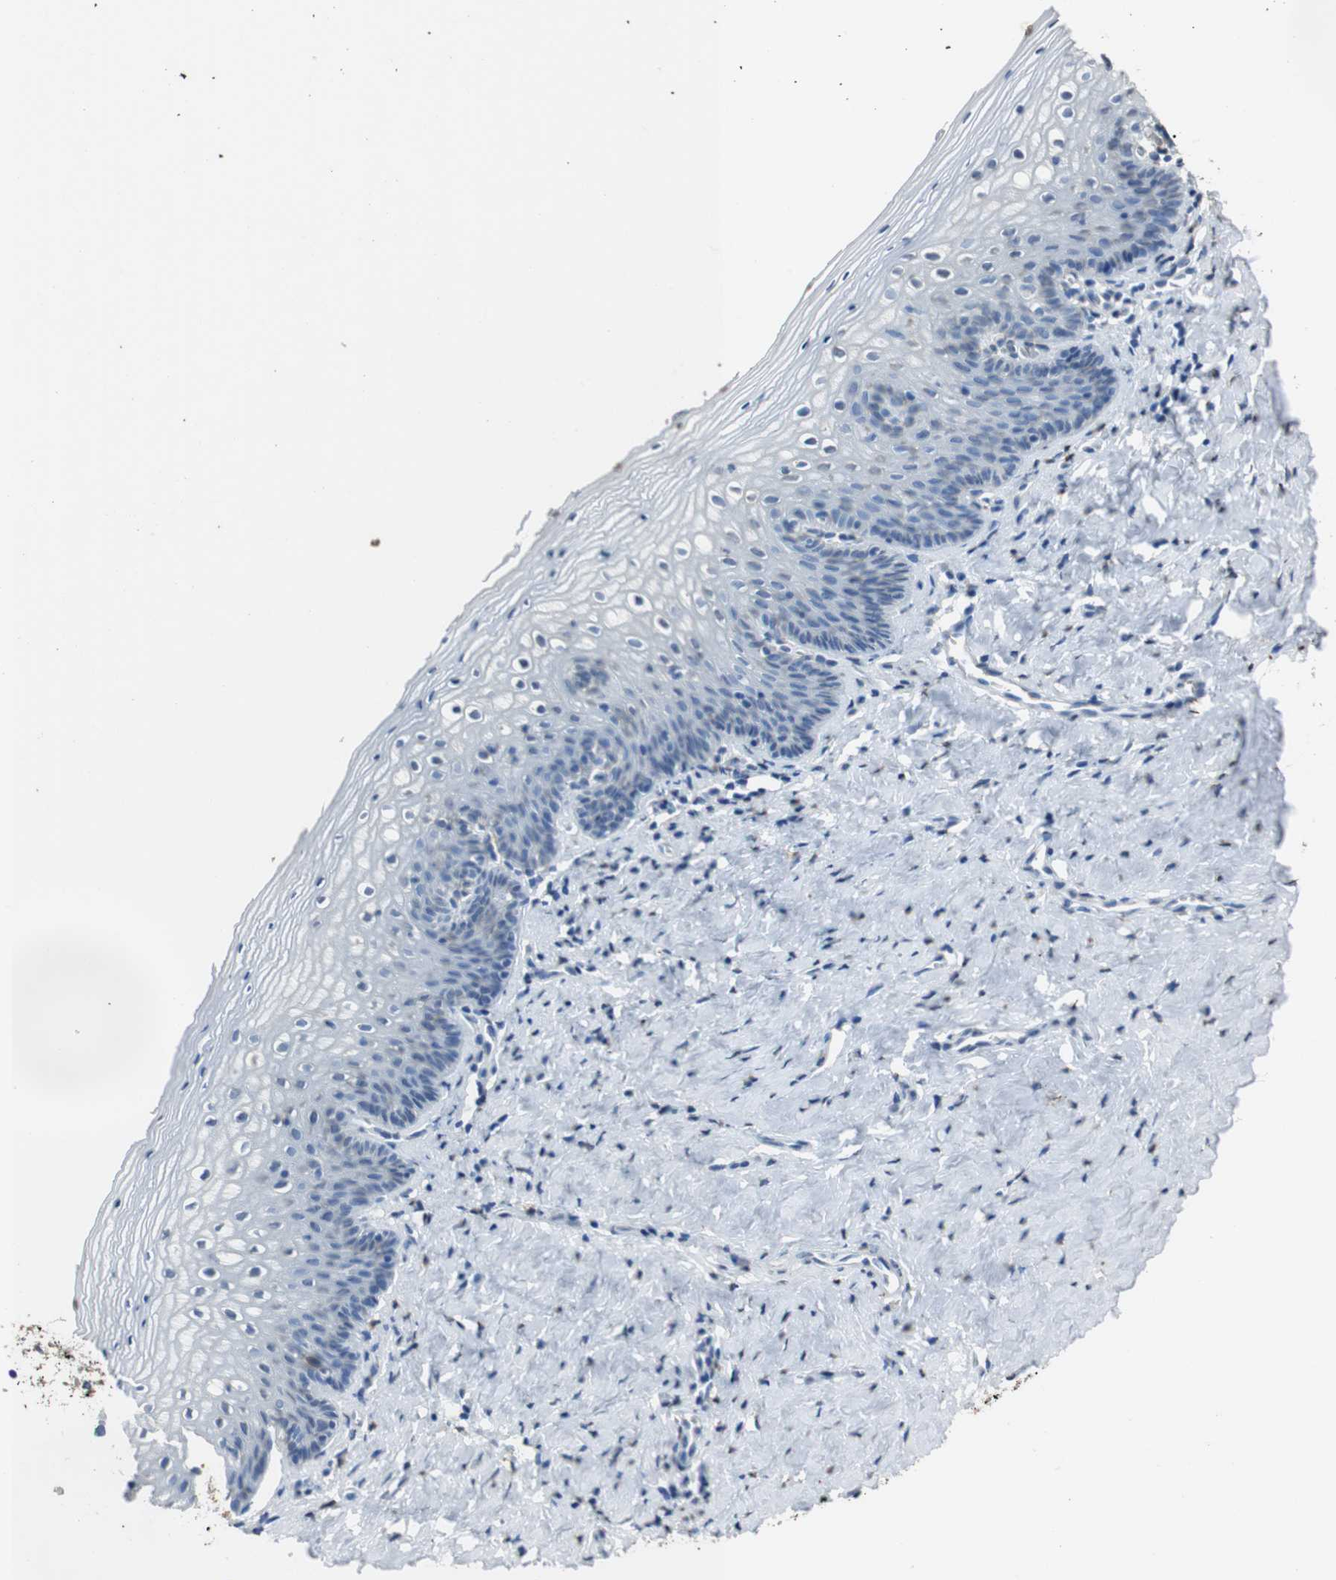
{"staining": {"intensity": "negative", "quantity": "none", "location": "none"}, "tissue": "vagina", "cell_type": "Squamous epithelial cells", "image_type": "normal", "snomed": [{"axis": "morphology", "description": "Normal tissue, NOS"}, {"axis": "topography", "description": "Vagina"}], "caption": "Immunohistochemical staining of benign human vagina reveals no significant staining in squamous epithelial cells. (DAB (3,3'-diaminobenzidine) immunohistochemistry (IHC) visualized using brightfield microscopy, high magnification).", "gene": "STBD1", "patient": {"sex": "female", "age": 46}}